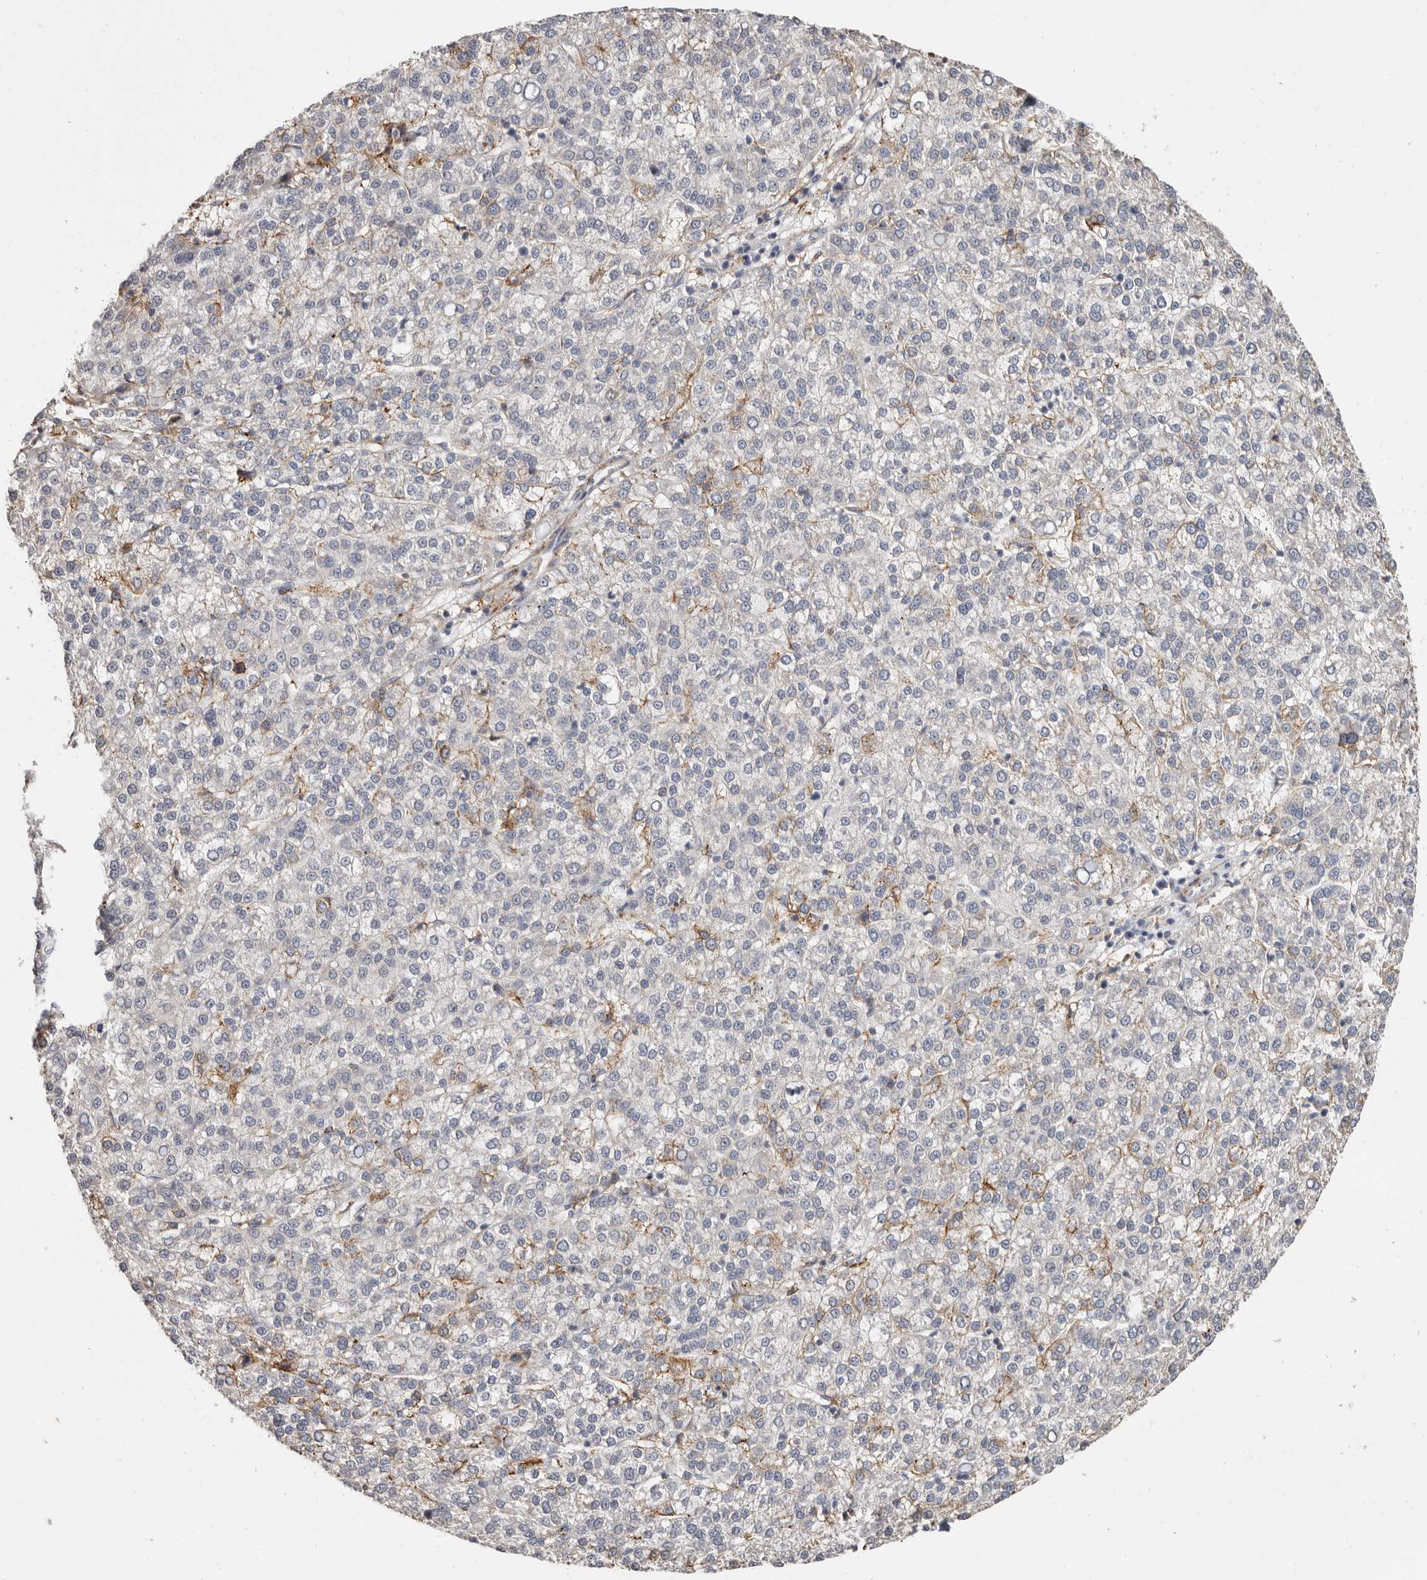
{"staining": {"intensity": "negative", "quantity": "none", "location": "none"}, "tissue": "liver cancer", "cell_type": "Tumor cells", "image_type": "cancer", "snomed": [{"axis": "morphology", "description": "Carcinoma, Hepatocellular, NOS"}, {"axis": "topography", "description": "Liver"}], "caption": "The photomicrograph demonstrates no staining of tumor cells in liver hepatocellular carcinoma. (DAB immunohistochemistry with hematoxylin counter stain).", "gene": "KIF26B", "patient": {"sex": "female", "age": 58}}